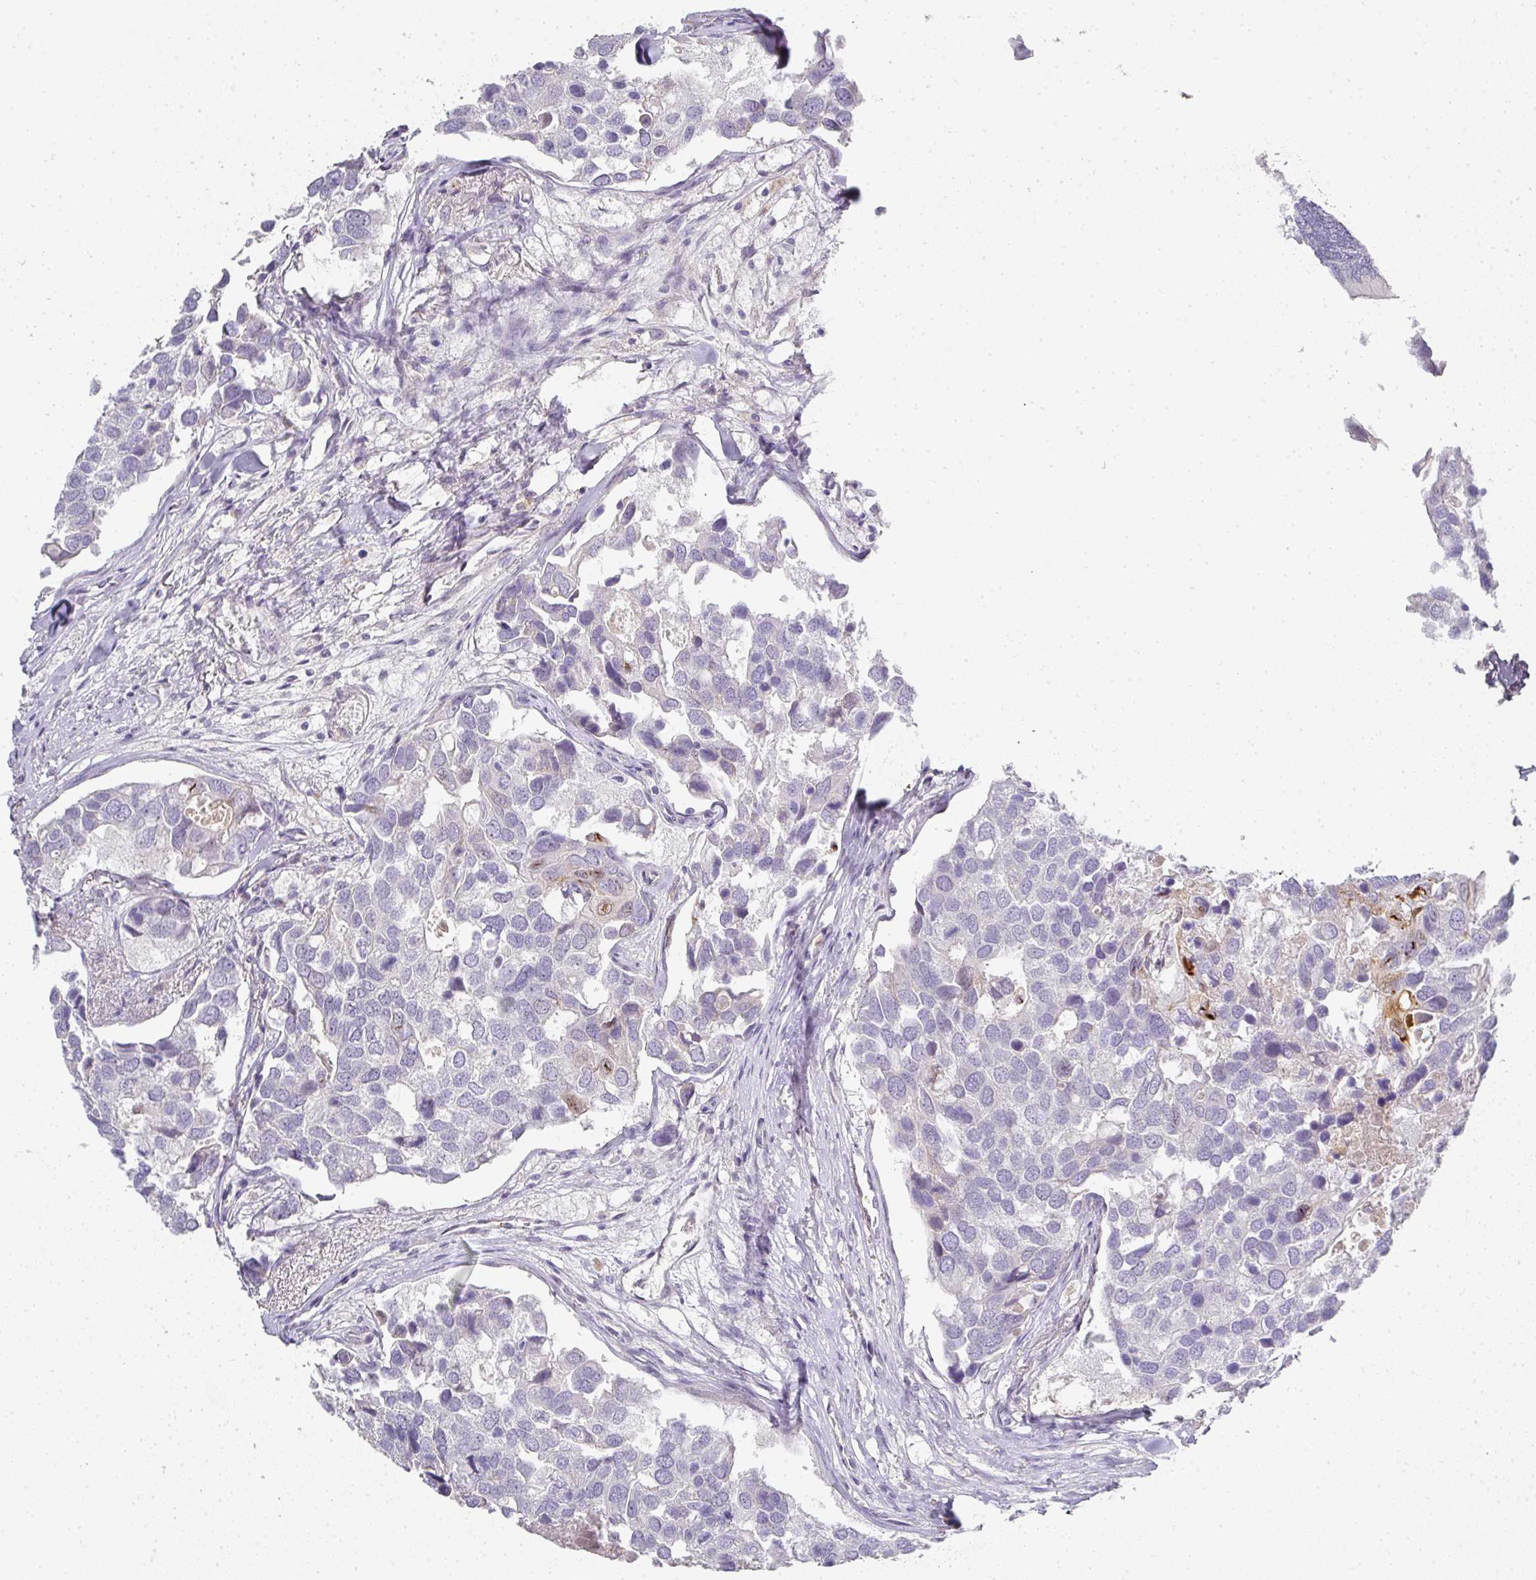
{"staining": {"intensity": "negative", "quantity": "none", "location": "none"}, "tissue": "breast cancer", "cell_type": "Tumor cells", "image_type": "cancer", "snomed": [{"axis": "morphology", "description": "Duct carcinoma"}, {"axis": "topography", "description": "Breast"}], "caption": "An immunohistochemistry (IHC) image of breast cancer is shown. There is no staining in tumor cells of breast cancer. (DAB (3,3'-diaminobenzidine) immunohistochemistry, high magnification).", "gene": "HHEX", "patient": {"sex": "female", "age": 83}}